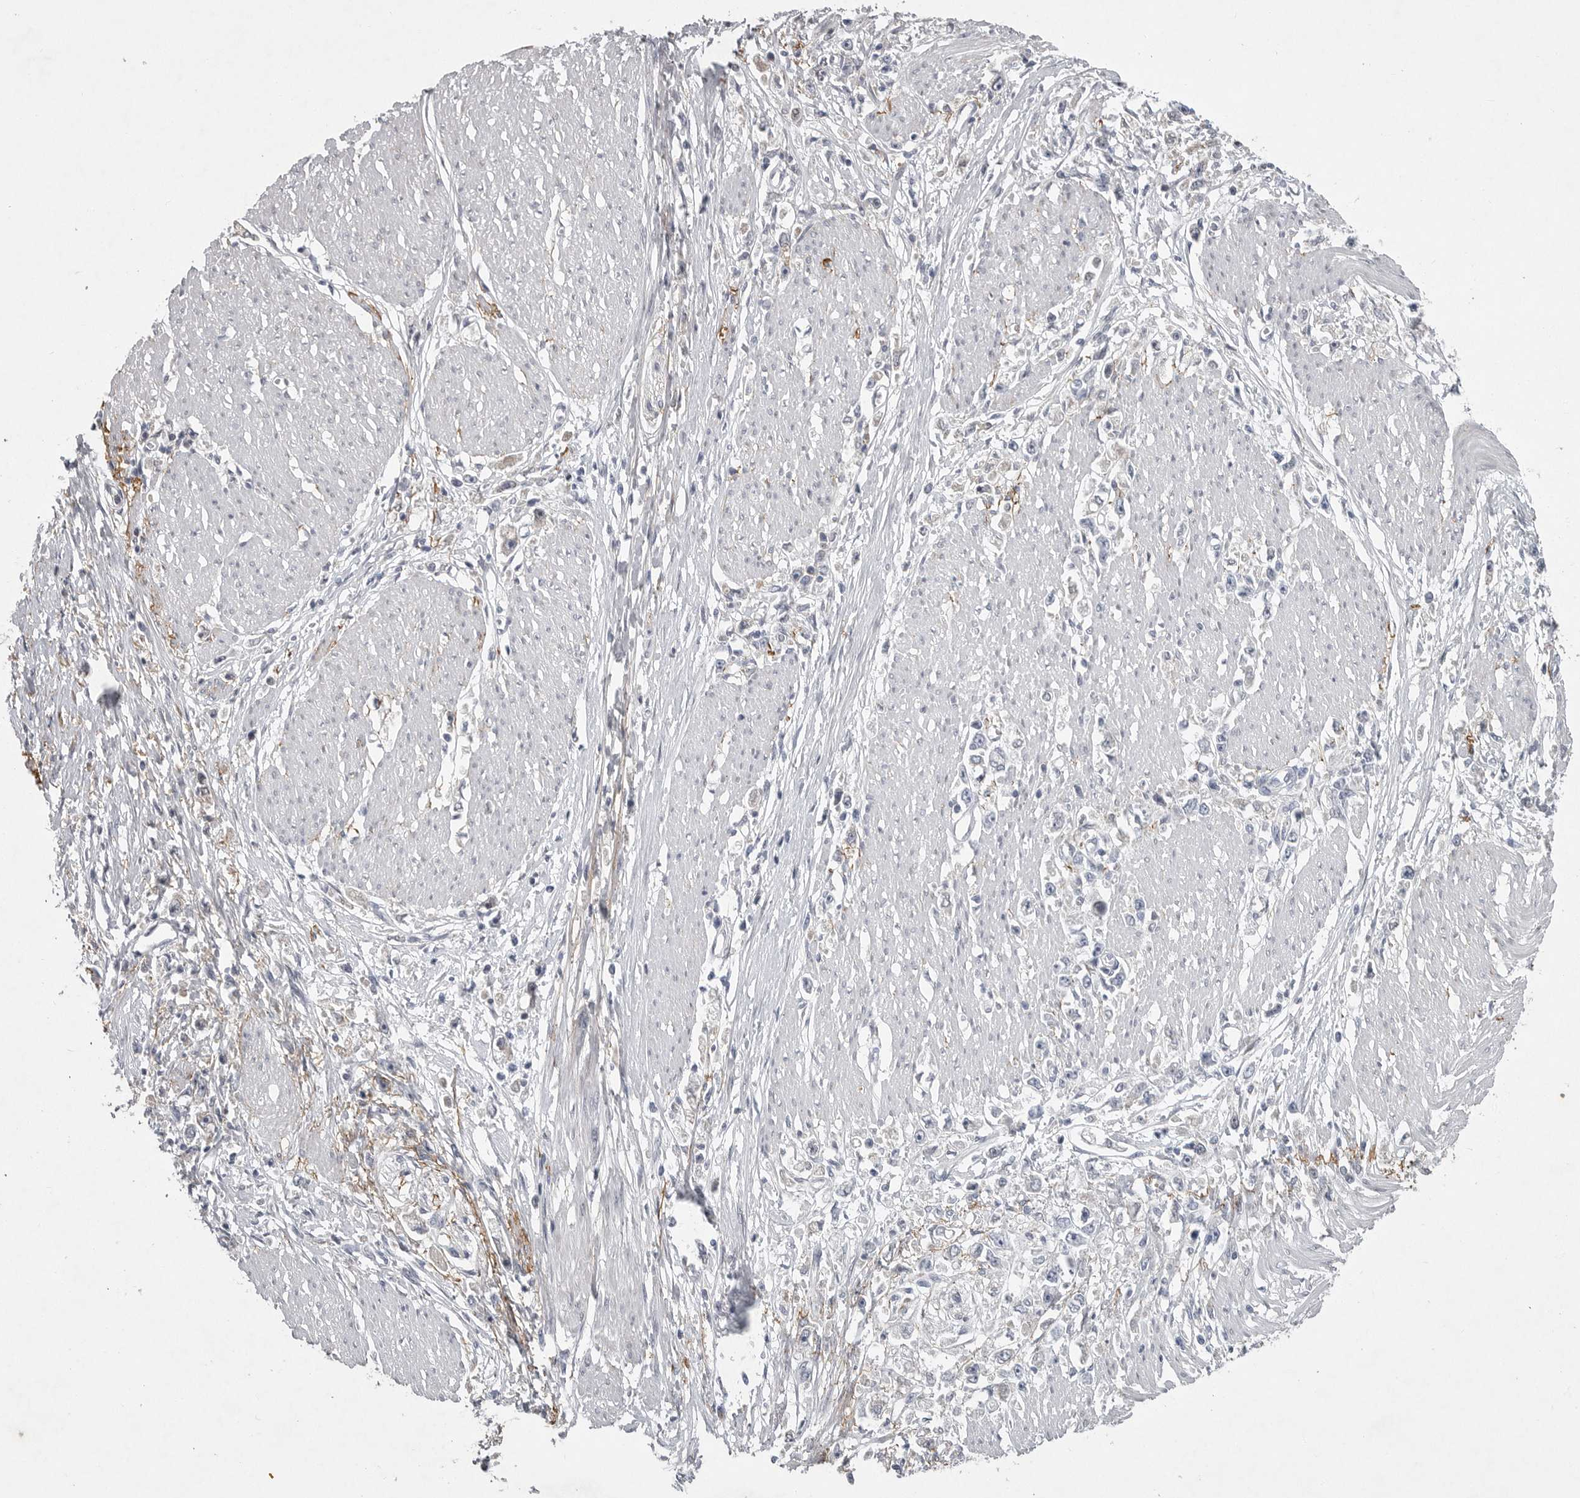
{"staining": {"intensity": "negative", "quantity": "none", "location": "none"}, "tissue": "stomach cancer", "cell_type": "Tumor cells", "image_type": "cancer", "snomed": [{"axis": "morphology", "description": "Adenocarcinoma, NOS"}, {"axis": "topography", "description": "Stomach"}], "caption": "Immunohistochemical staining of human stomach cancer exhibits no significant positivity in tumor cells. (DAB (3,3'-diaminobenzidine) immunohistochemistry visualized using brightfield microscopy, high magnification).", "gene": "CRP", "patient": {"sex": "female", "age": 59}}